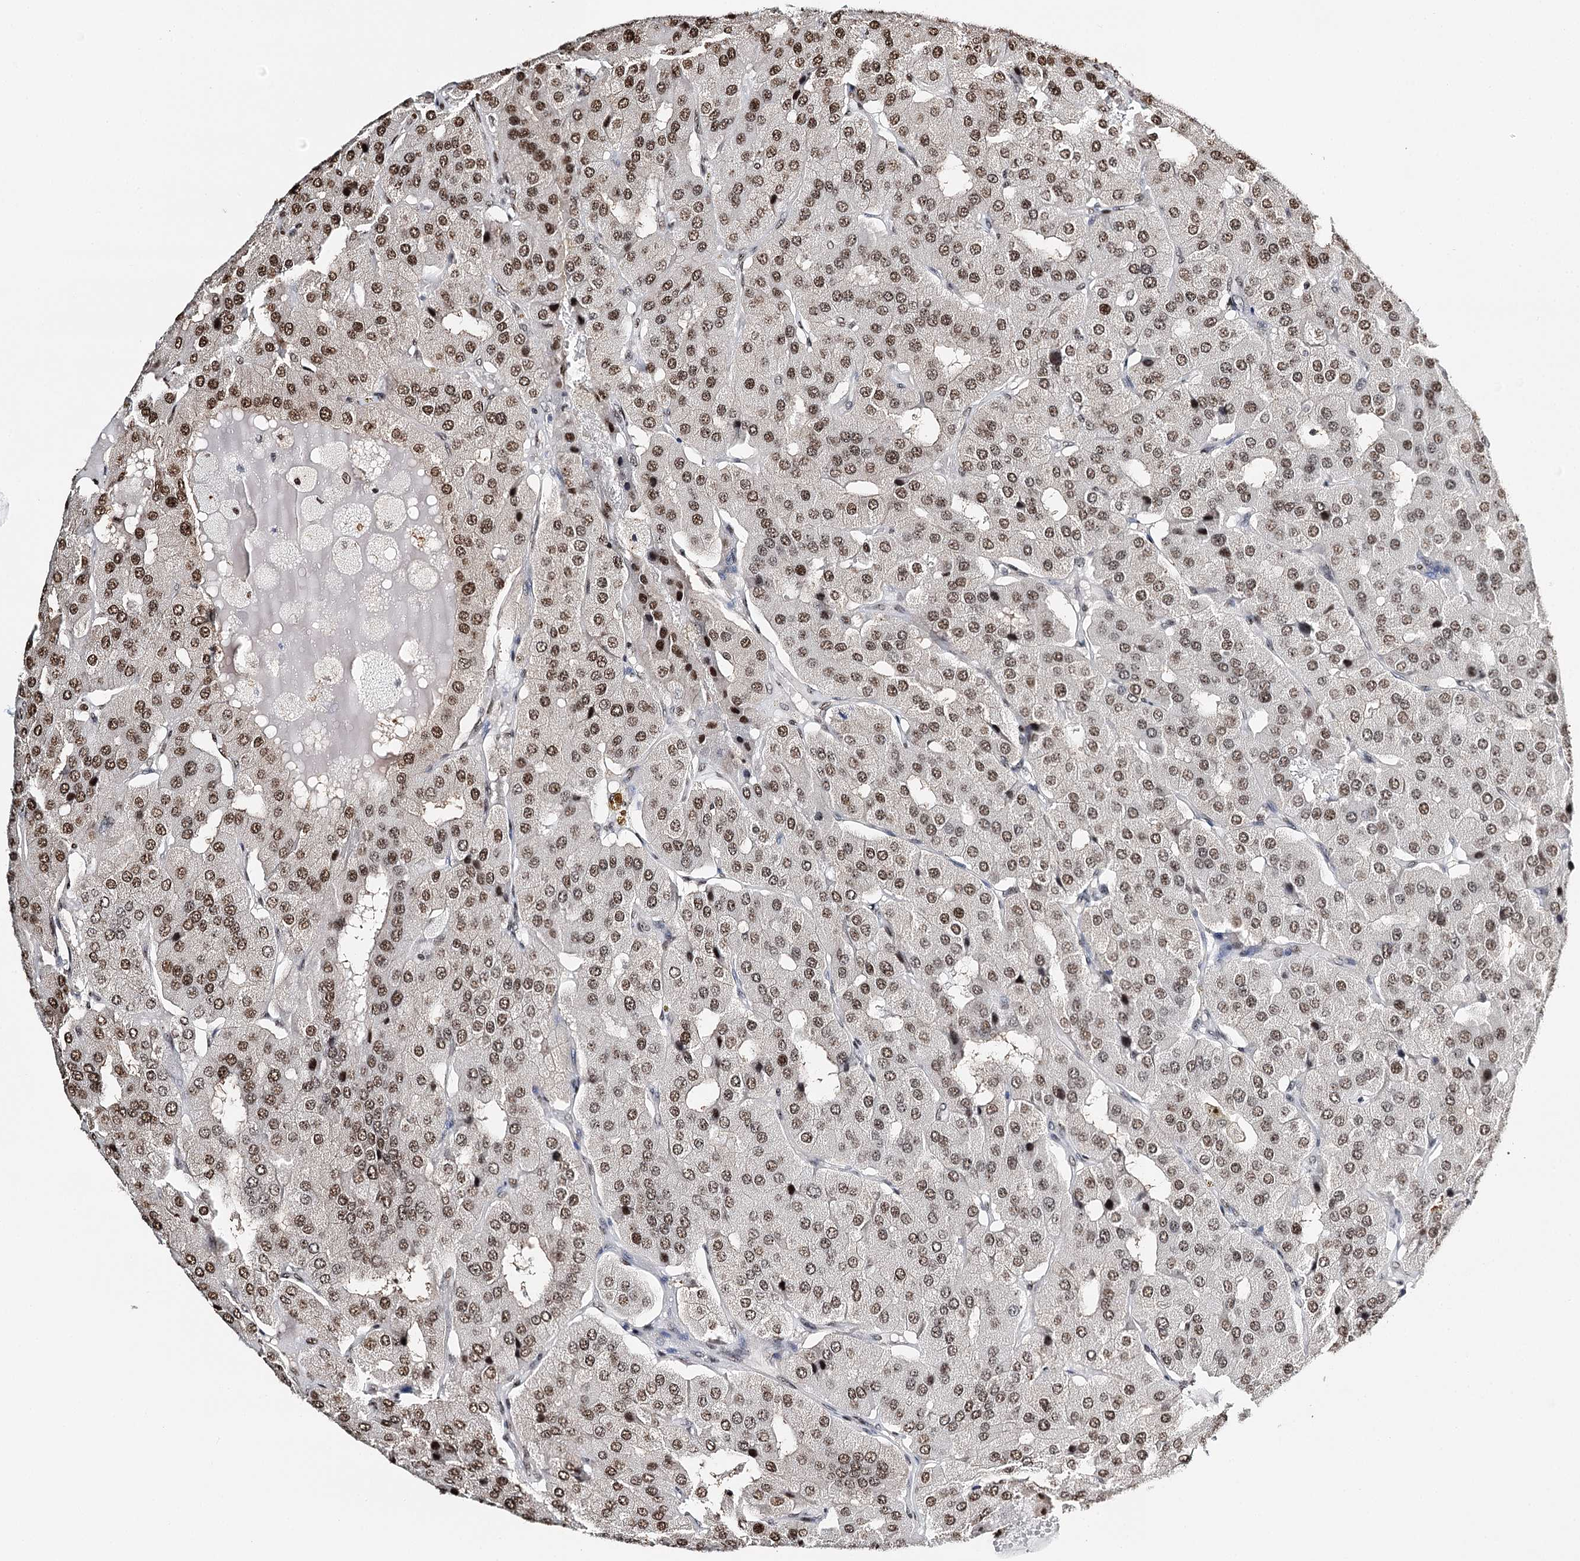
{"staining": {"intensity": "moderate", "quantity": ">75%", "location": "nuclear"}, "tissue": "parathyroid gland", "cell_type": "Glandular cells", "image_type": "normal", "snomed": [{"axis": "morphology", "description": "Normal tissue, NOS"}, {"axis": "morphology", "description": "Adenoma, NOS"}, {"axis": "topography", "description": "Parathyroid gland"}], "caption": "Immunohistochemical staining of unremarkable human parathyroid gland shows moderate nuclear protein positivity in approximately >75% of glandular cells. (IHC, brightfield microscopy, high magnification).", "gene": "RPS27A", "patient": {"sex": "female", "age": 86}}